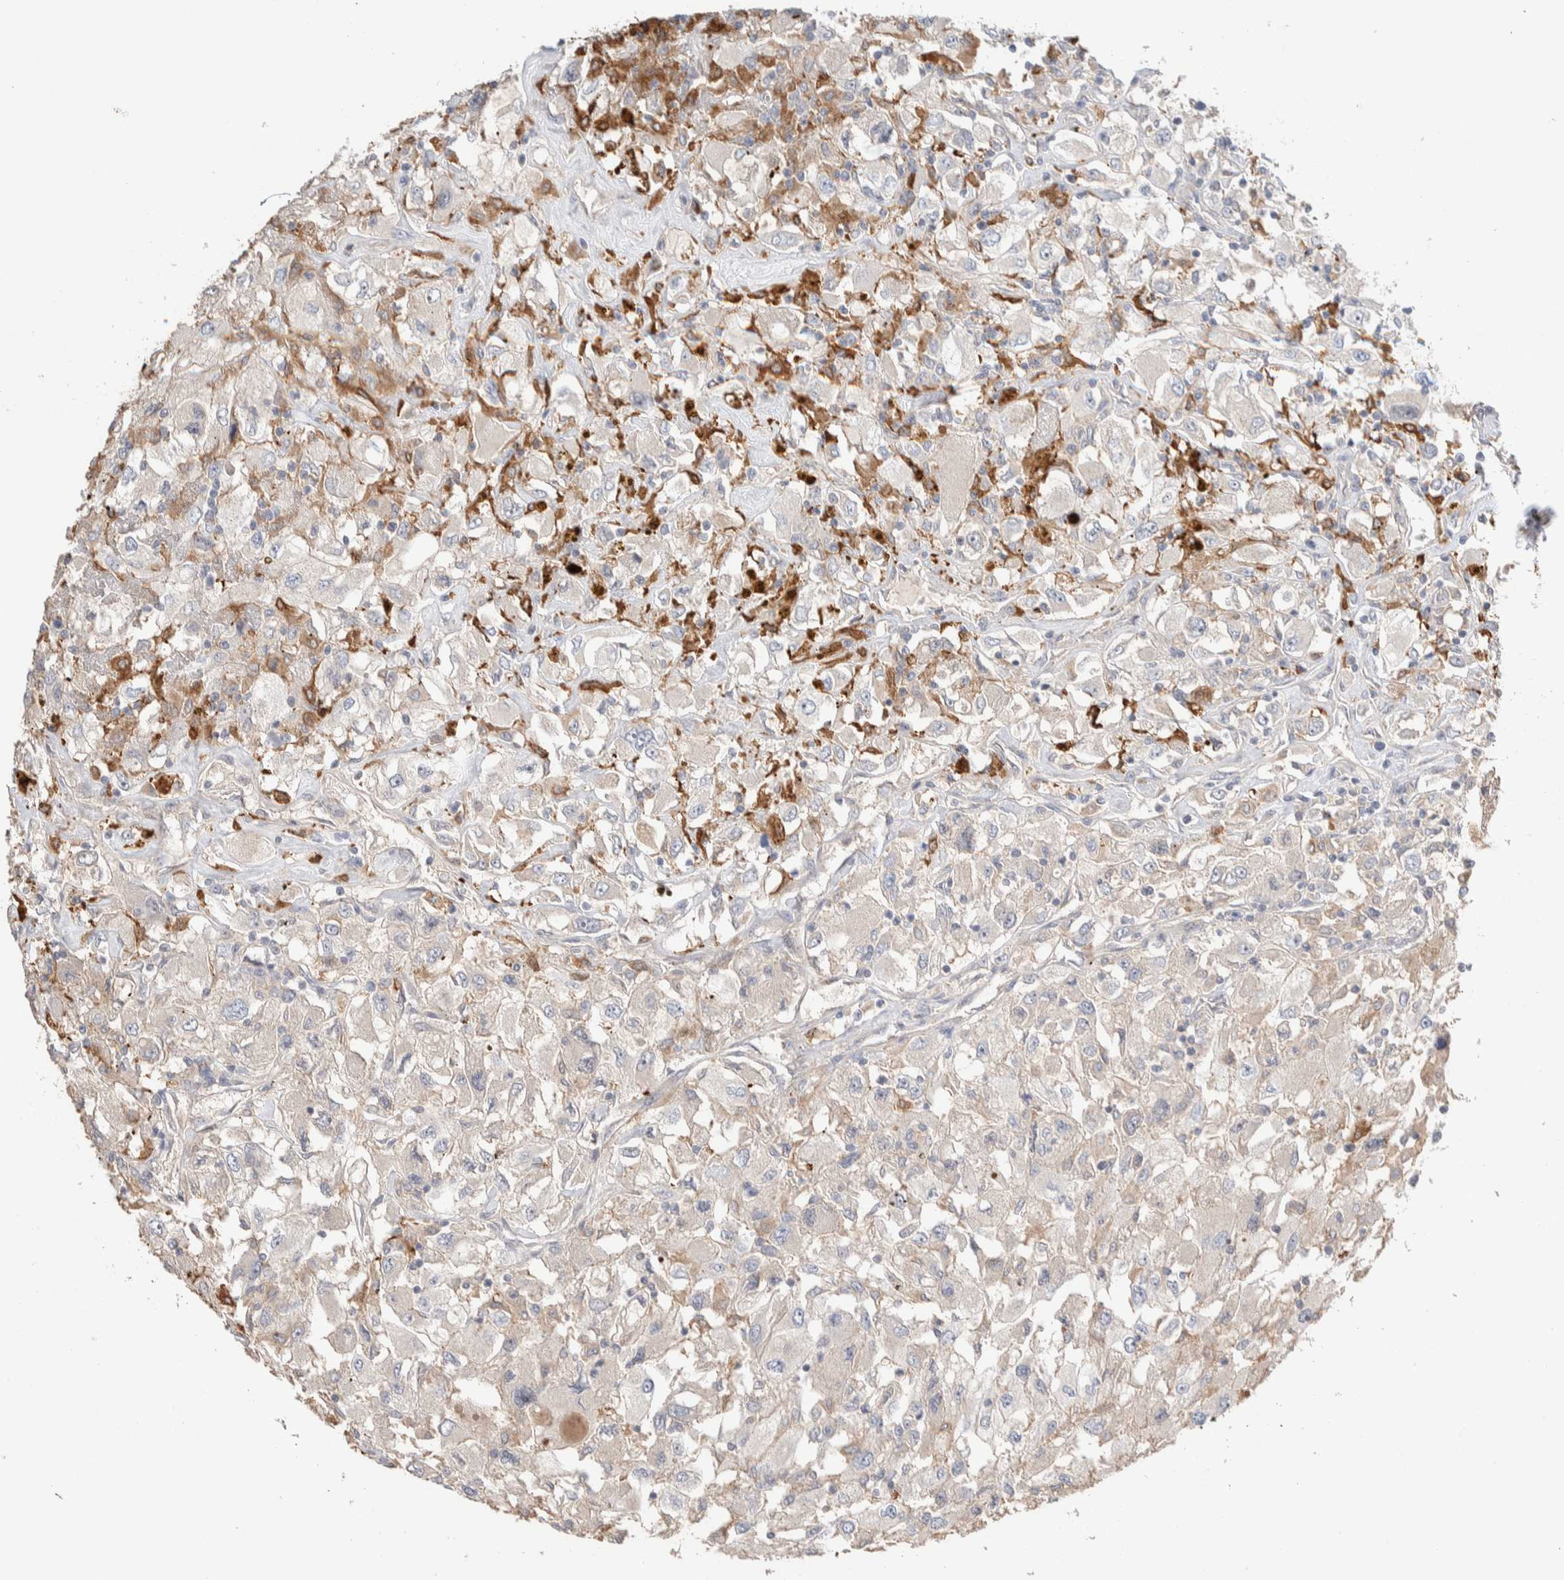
{"staining": {"intensity": "negative", "quantity": "none", "location": "none"}, "tissue": "renal cancer", "cell_type": "Tumor cells", "image_type": "cancer", "snomed": [{"axis": "morphology", "description": "Adenocarcinoma, NOS"}, {"axis": "topography", "description": "Kidney"}], "caption": "An immunohistochemistry (IHC) micrograph of renal adenocarcinoma is shown. There is no staining in tumor cells of renal adenocarcinoma.", "gene": "WDR91", "patient": {"sex": "female", "age": 52}}